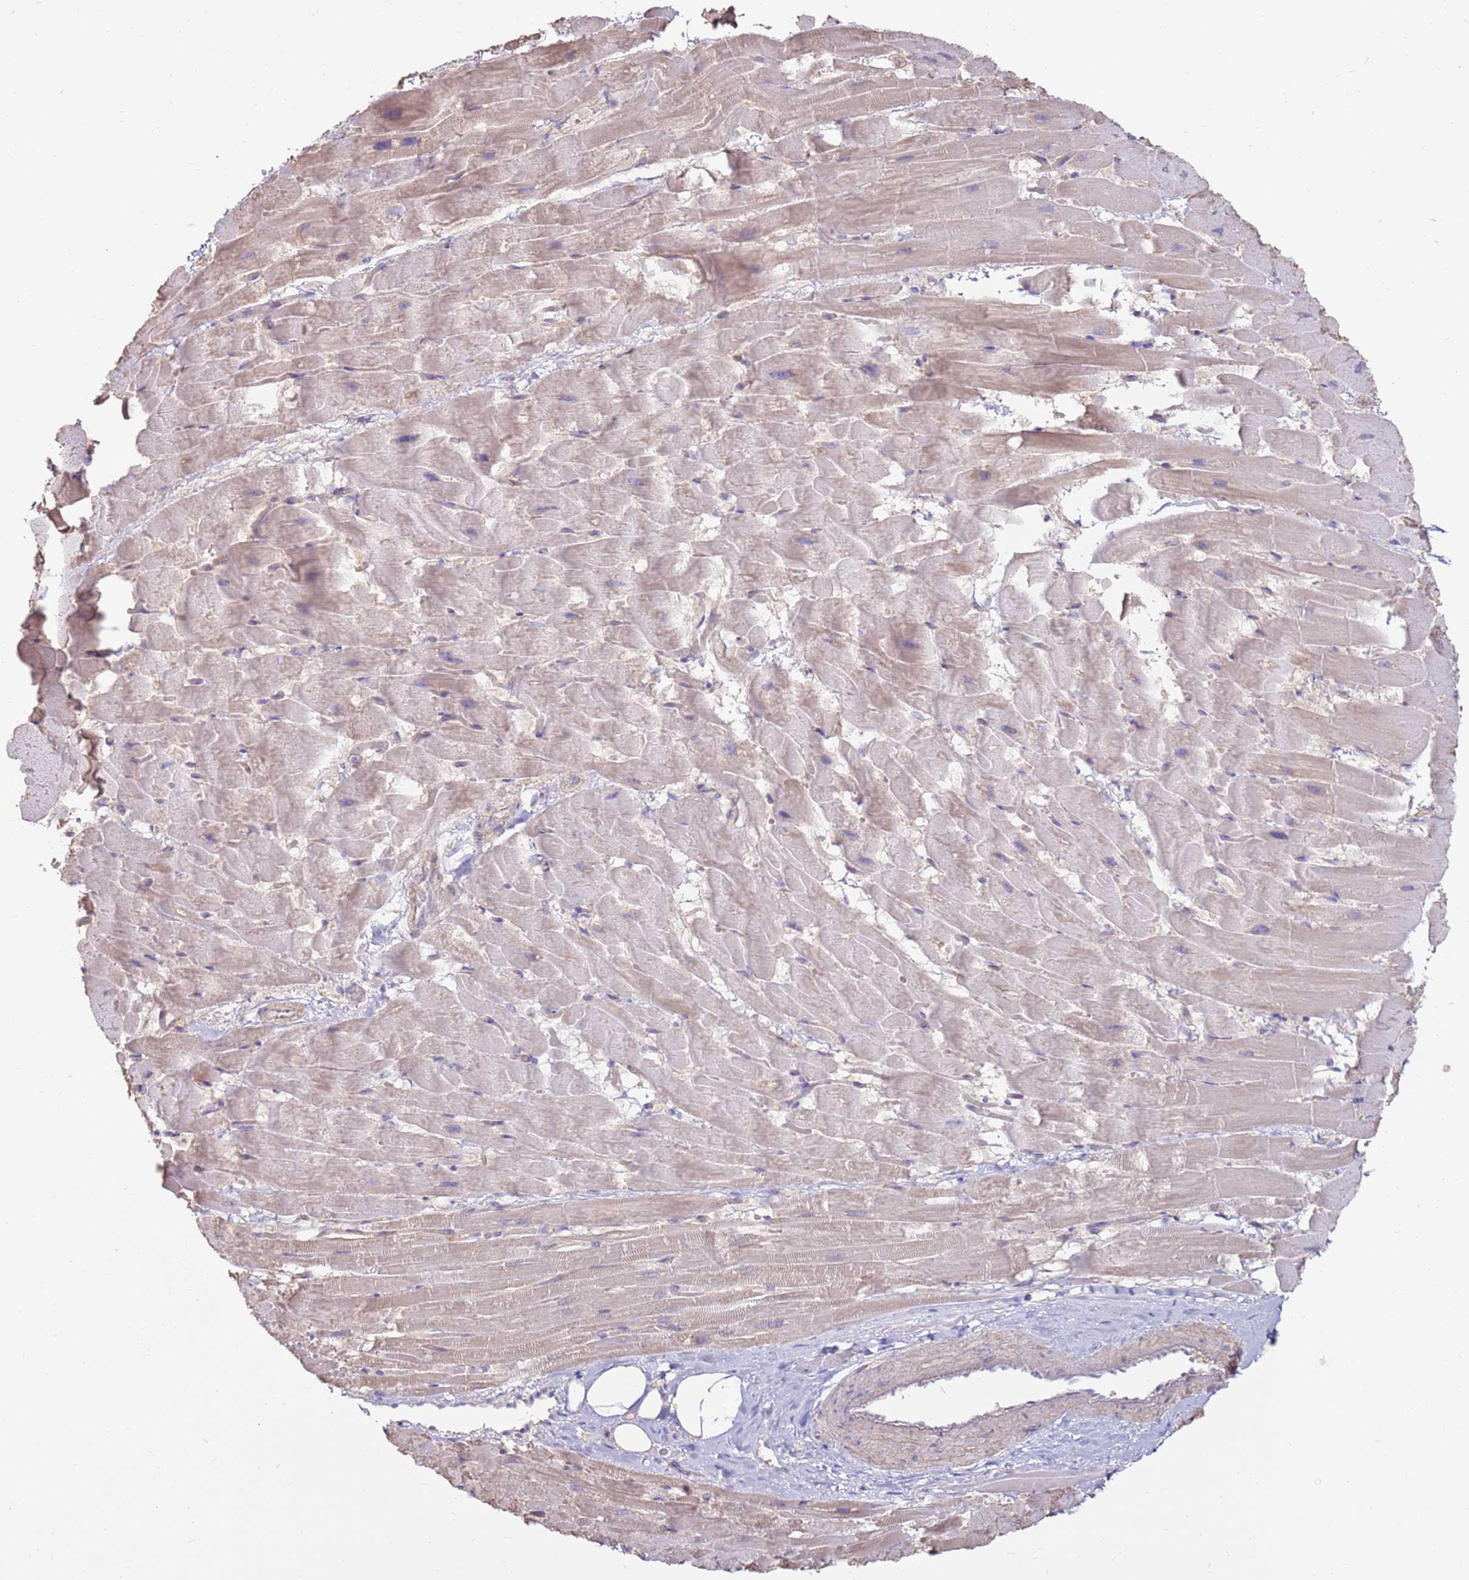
{"staining": {"intensity": "weak", "quantity": "<25%", "location": "cytoplasmic/membranous"}, "tissue": "heart muscle", "cell_type": "Cardiomyocytes", "image_type": "normal", "snomed": [{"axis": "morphology", "description": "Normal tissue, NOS"}, {"axis": "topography", "description": "Heart"}], "caption": "A micrograph of heart muscle stained for a protein exhibits no brown staining in cardiomyocytes.", "gene": "SLC44A4", "patient": {"sex": "male", "age": 37}}